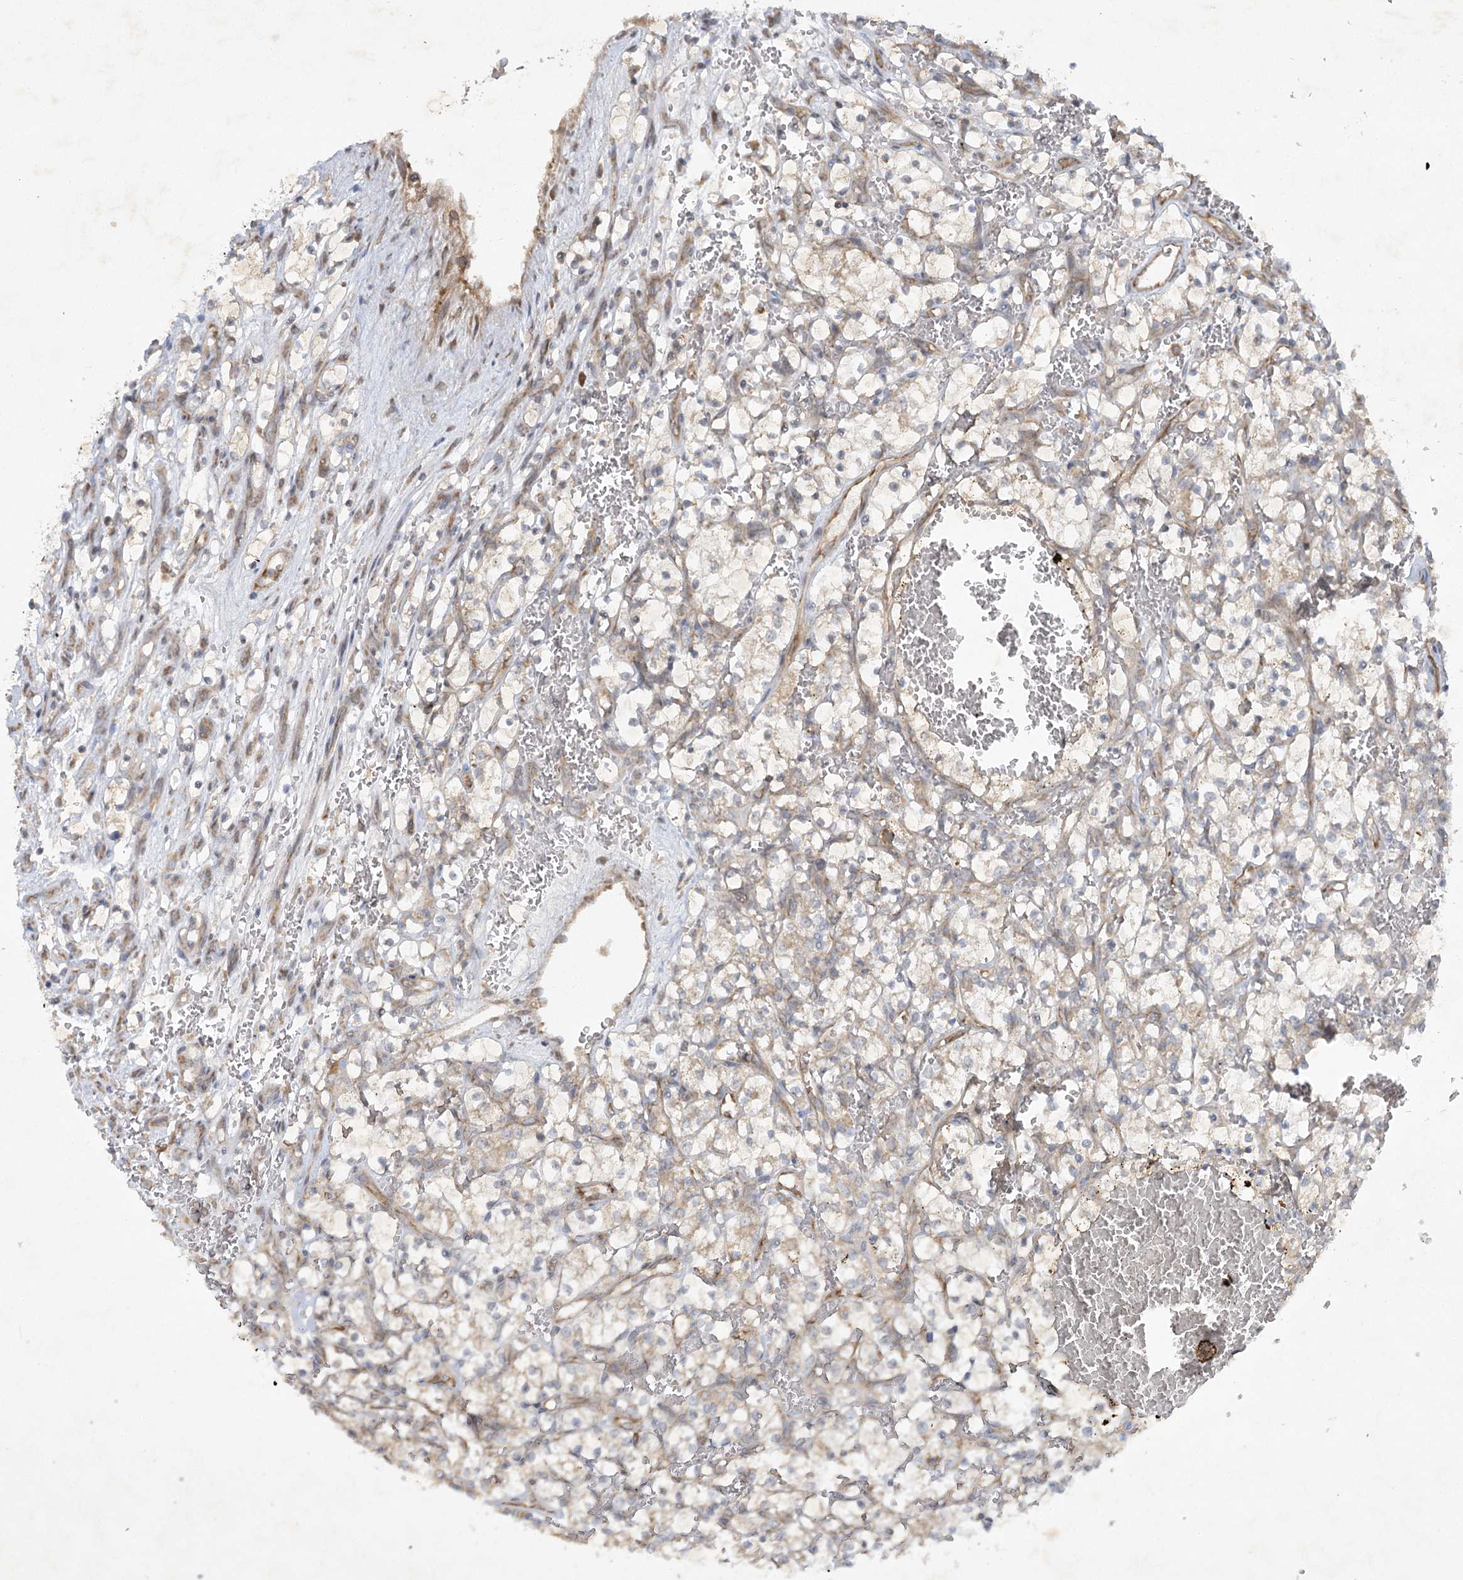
{"staining": {"intensity": "weak", "quantity": "<25%", "location": "cytoplasmic/membranous"}, "tissue": "renal cancer", "cell_type": "Tumor cells", "image_type": "cancer", "snomed": [{"axis": "morphology", "description": "Adenocarcinoma, NOS"}, {"axis": "topography", "description": "Kidney"}], "caption": "DAB (3,3'-diaminobenzidine) immunohistochemical staining of adenocarcinoma (renal) displays no significant positivity in tumor cells.", "gene": "TRAF3IP1", "patient": {"sex": "female", "age": 69}}